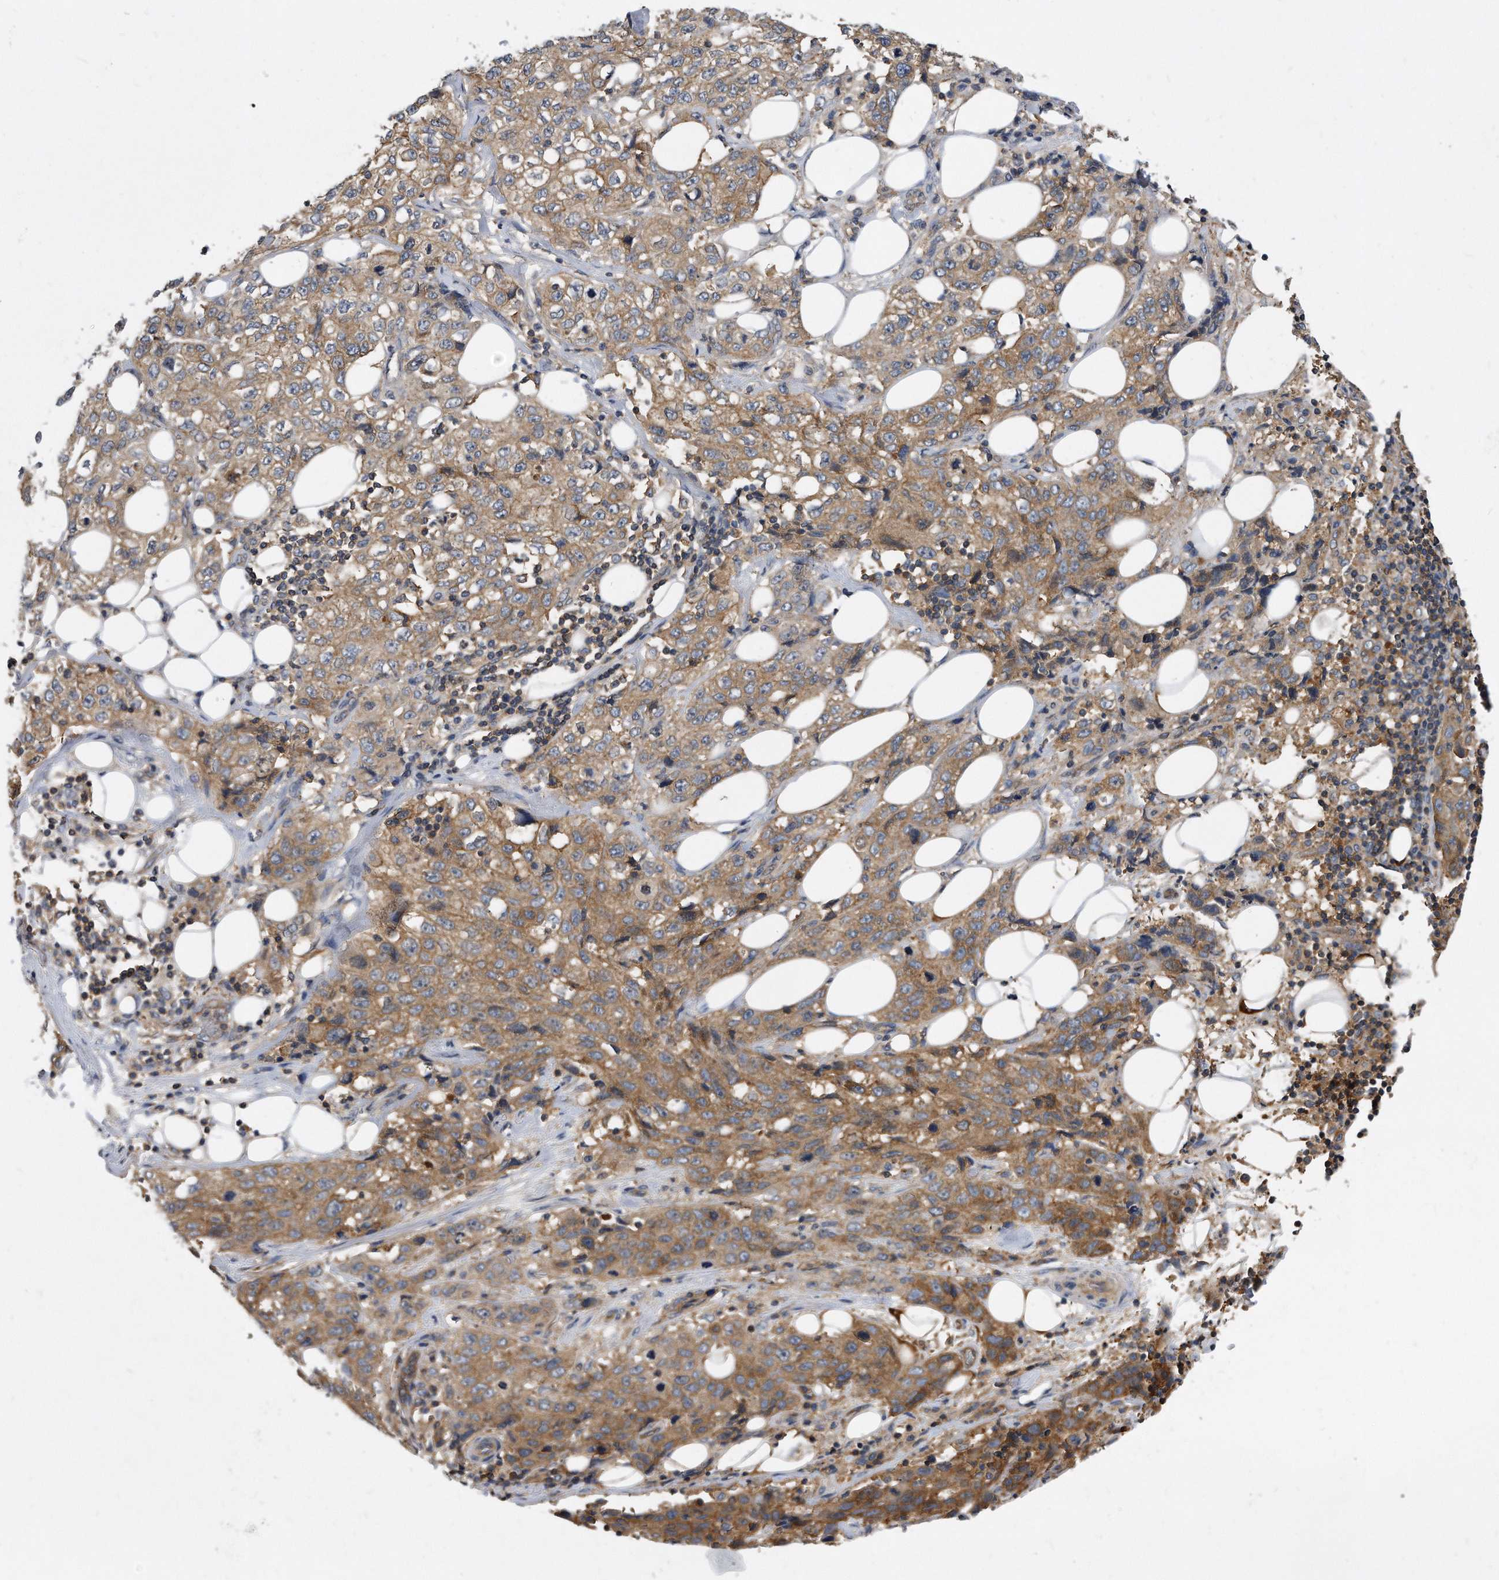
{"staining": {"intensity": "weak", "quantity": ">75%", "location": "cytoplasmic/membranous"}, "tissue": "stomach cancer", "cell_type": "Tumor cells", "image_type": "cancer", "snomed": [{"axis": "morphology", "description": "Adenocarcinoma, NOS"}, {"axis": "topography", "description": "Stomach"}], "caption": "Tumor cells display low levels of weak cytoplasmic/membranous staining in about >75% of cells in stomach cancer (adenocarcinoma). The protein of interest is shown in brown color, while the nuclei are stained blue.", "gene": "ATG5", "patient": {"sex": "male", "age": 48}}